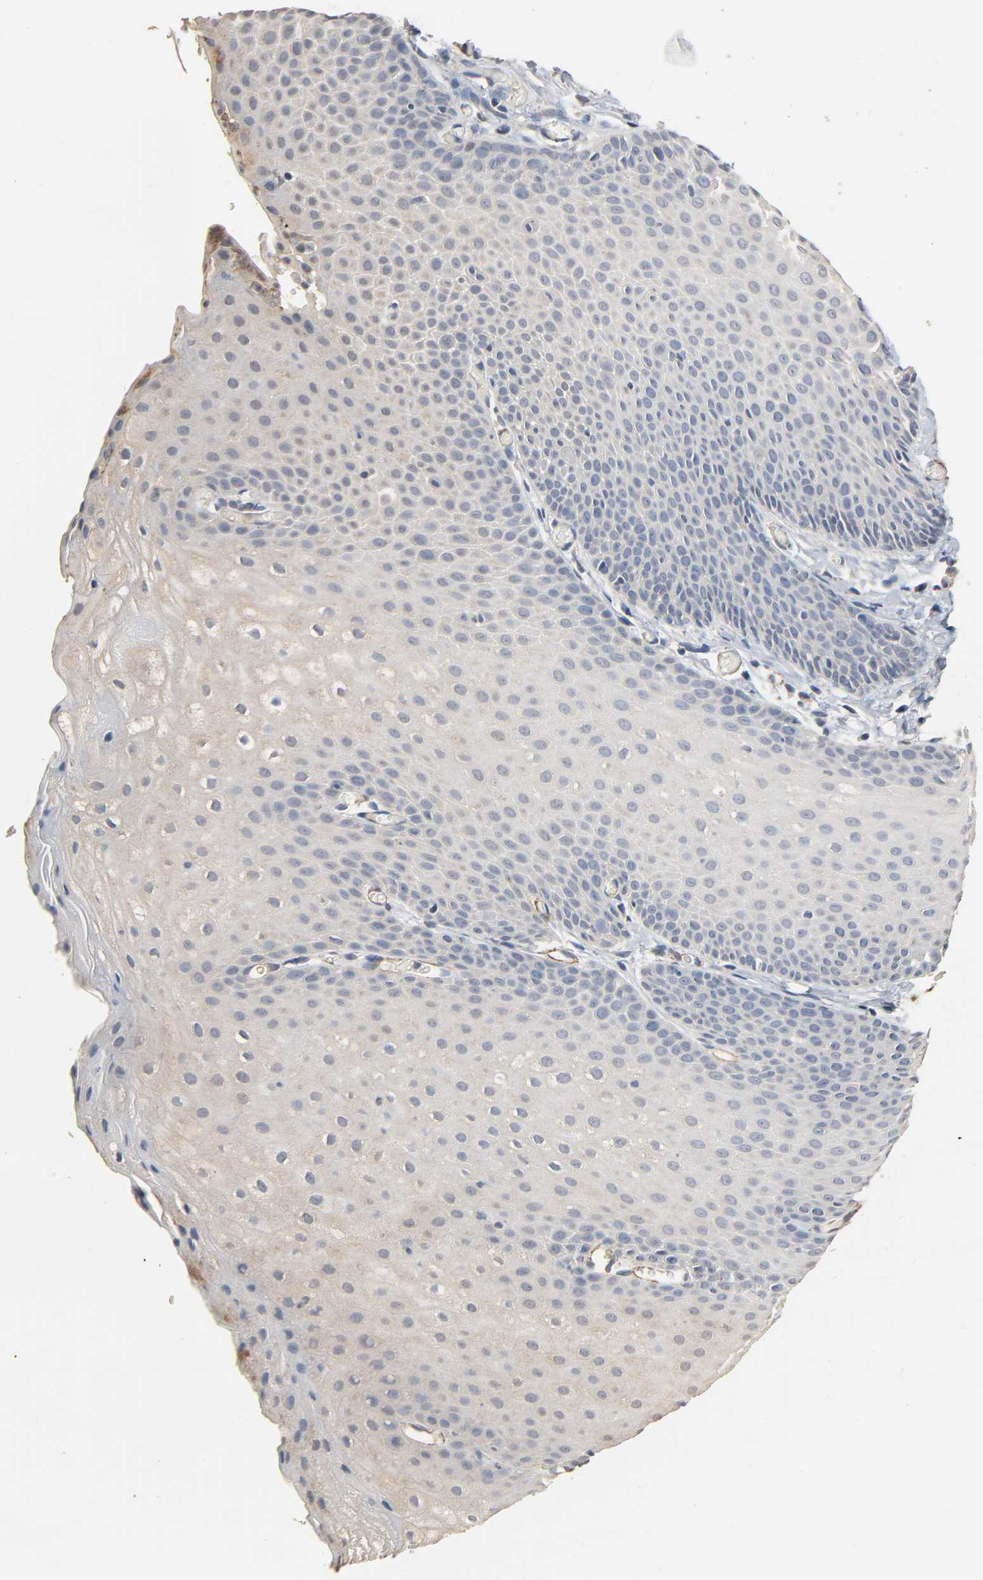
{"staining": {"intensity": "weak", "quantity": "25%-75%", "location": "cytoplasmic/membranous"}, "tissue": "skin", "cell_type": "Epidermal cells", "image_type": "normal", "snomed": [{"axis": "morphology", "description": "Normal tissue, NOS"}, {"axis": "morphology", "description": "Hemorrhoids"}, {"axis": "morphology", "description": "Inflammation, NOS"}, {"axis": "topography", "description": "Anal"}], "caption": "A brown stain shows weak cytoplasmic/membranous positivity of a protein in epidermal cells of normal human skin. (IHC, brightfield microscopy, high magnification).", "gene": "GSTA1", "patient": {"sex": "male", "age": 60}}